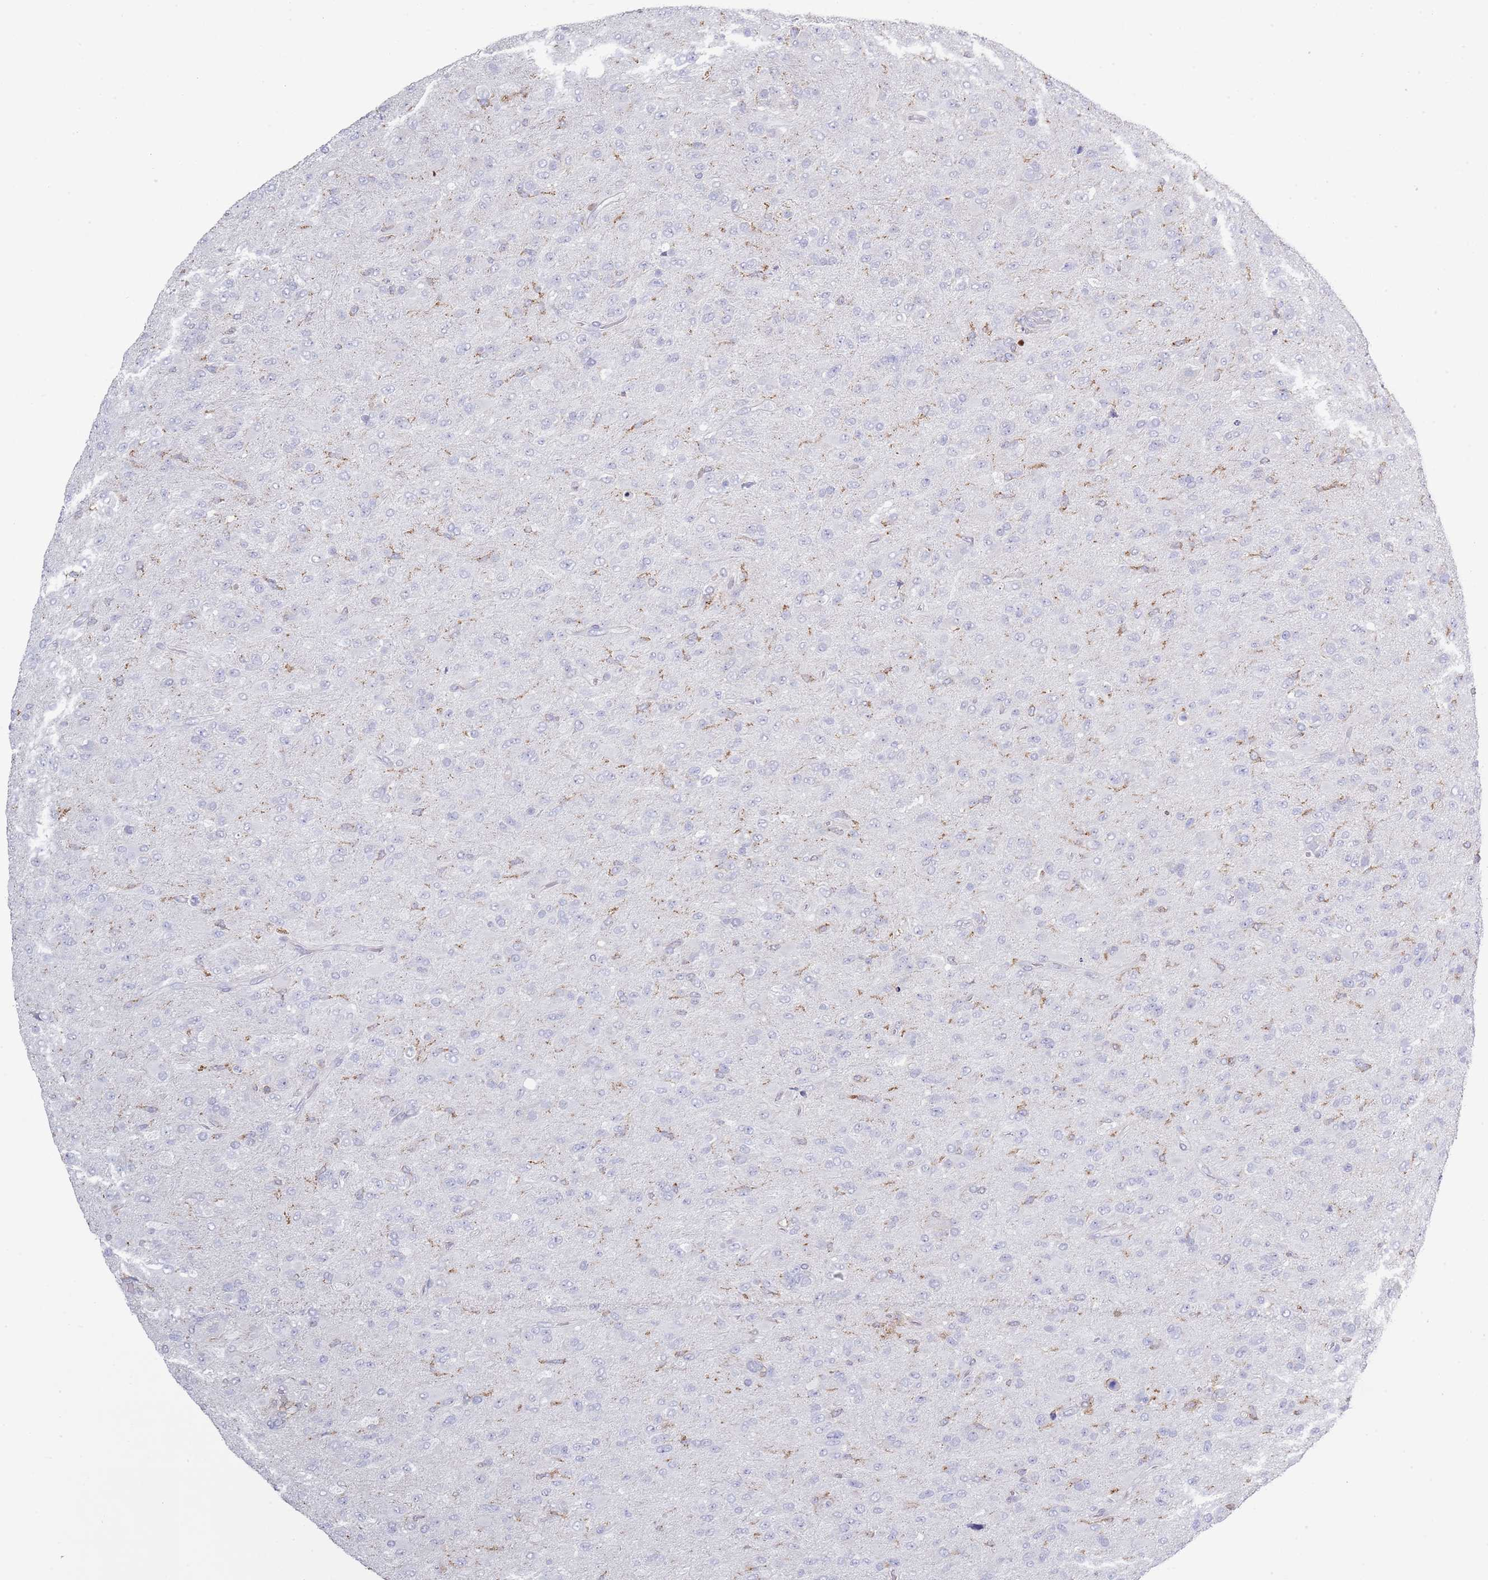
{"staining": {"intensity": "negative", "quantity": "none", "location": "none"}, "tissue": "glioma", "cell_type": "Tumor cells", "image_type": "cancer", "snomed": [{"axis": "morphology", "description": "Glioma, malignant, Low grade"}, {"axis": "topography", "description": "Brain"}], "caption": "A micrograph of human malignant glioma (low-grade) is negative for staining in tumor cells.", "gene": "LPXN", "patient": {"sex": "male", "age": 65}}